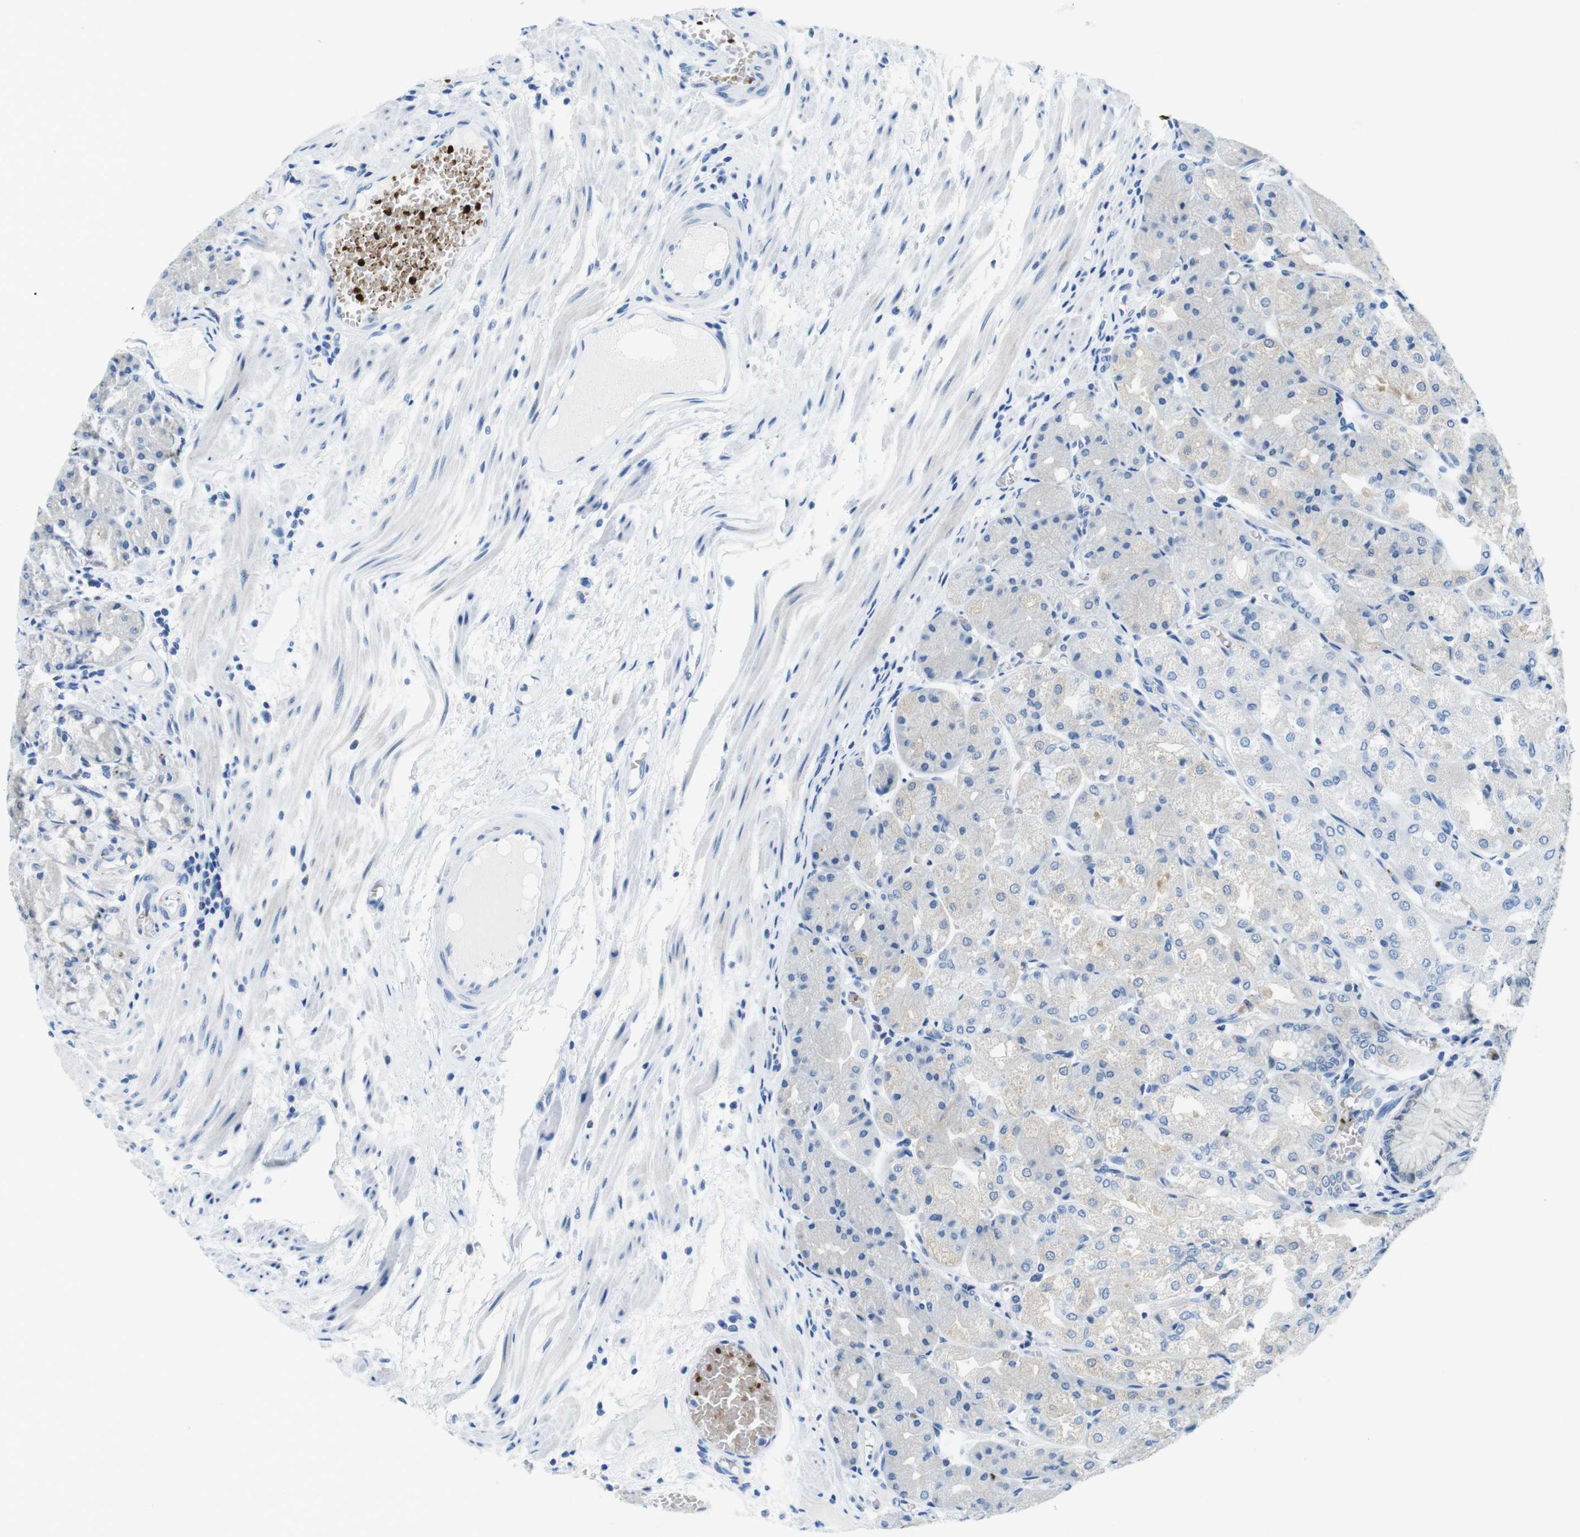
{"staining": {"intensity": "negative", "quantity": "none", "location": "none"}, "tissue": "stomach", "cell_type": "Glandular cells", "image_type": "normal", "snomed": [{"axis": "morphology", "description": "Normal tissue, NOS"}, {"axis": "topography", "description": "Stomach, upper"}], "caption": "IHC of unremarkable human stomach demonstrates no positivity in glandular cells. (Stains: DAB (3,3'-diaminobenzidine) IHC with hematoxylin counter stain, Microscopy: brightfield microscopy at high magnification).", "gene": "TFAP2C", "patient": {"sex": "male", "age": 72}}